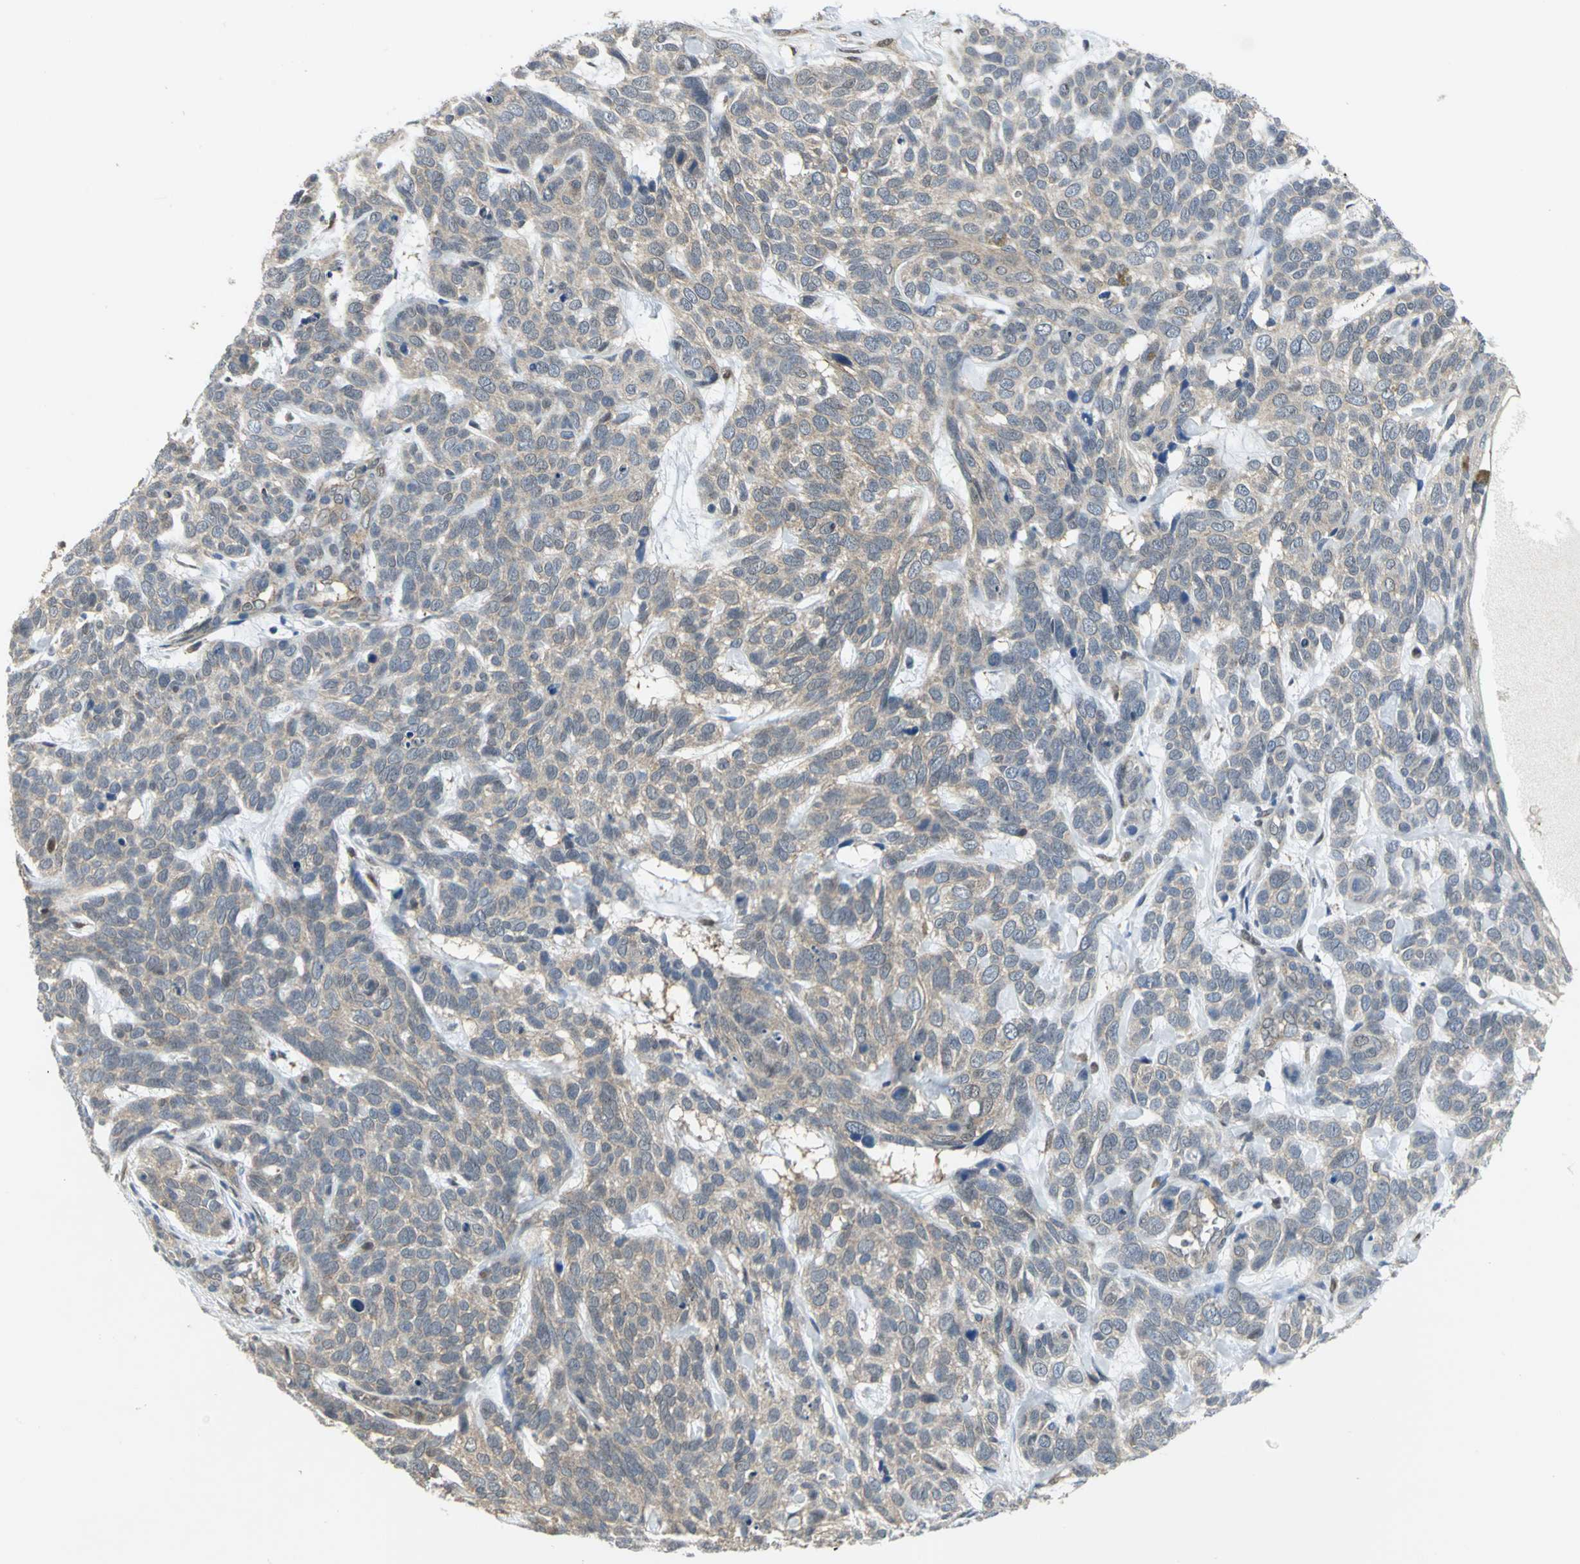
{"staining": {"intensity": "weak", "quantity": "25%-75%", "location": "cytoplasmic/membranous"}, "tissue": "skin cancer", "cell_type": "Tumor cells", "image_type": "cancer", "snomed": [{"axis": "morphology", "description": "Basal cell carcinoma"}, {"axis": "topography", "description": "Skin"}], "caption": "Immunohistochemical staining of skin cancer shows weak cytoplasmic/membranous protein expression in about 25%-75% of tumor cells. The staining was performed using DAB (3,3'-diaminobenzidine), with brown indicating positive protein expression. Nuclei are stained blue with hematoxylin.", "gene": "PGM3", "patient": {"sex": "male", "age": 87}}